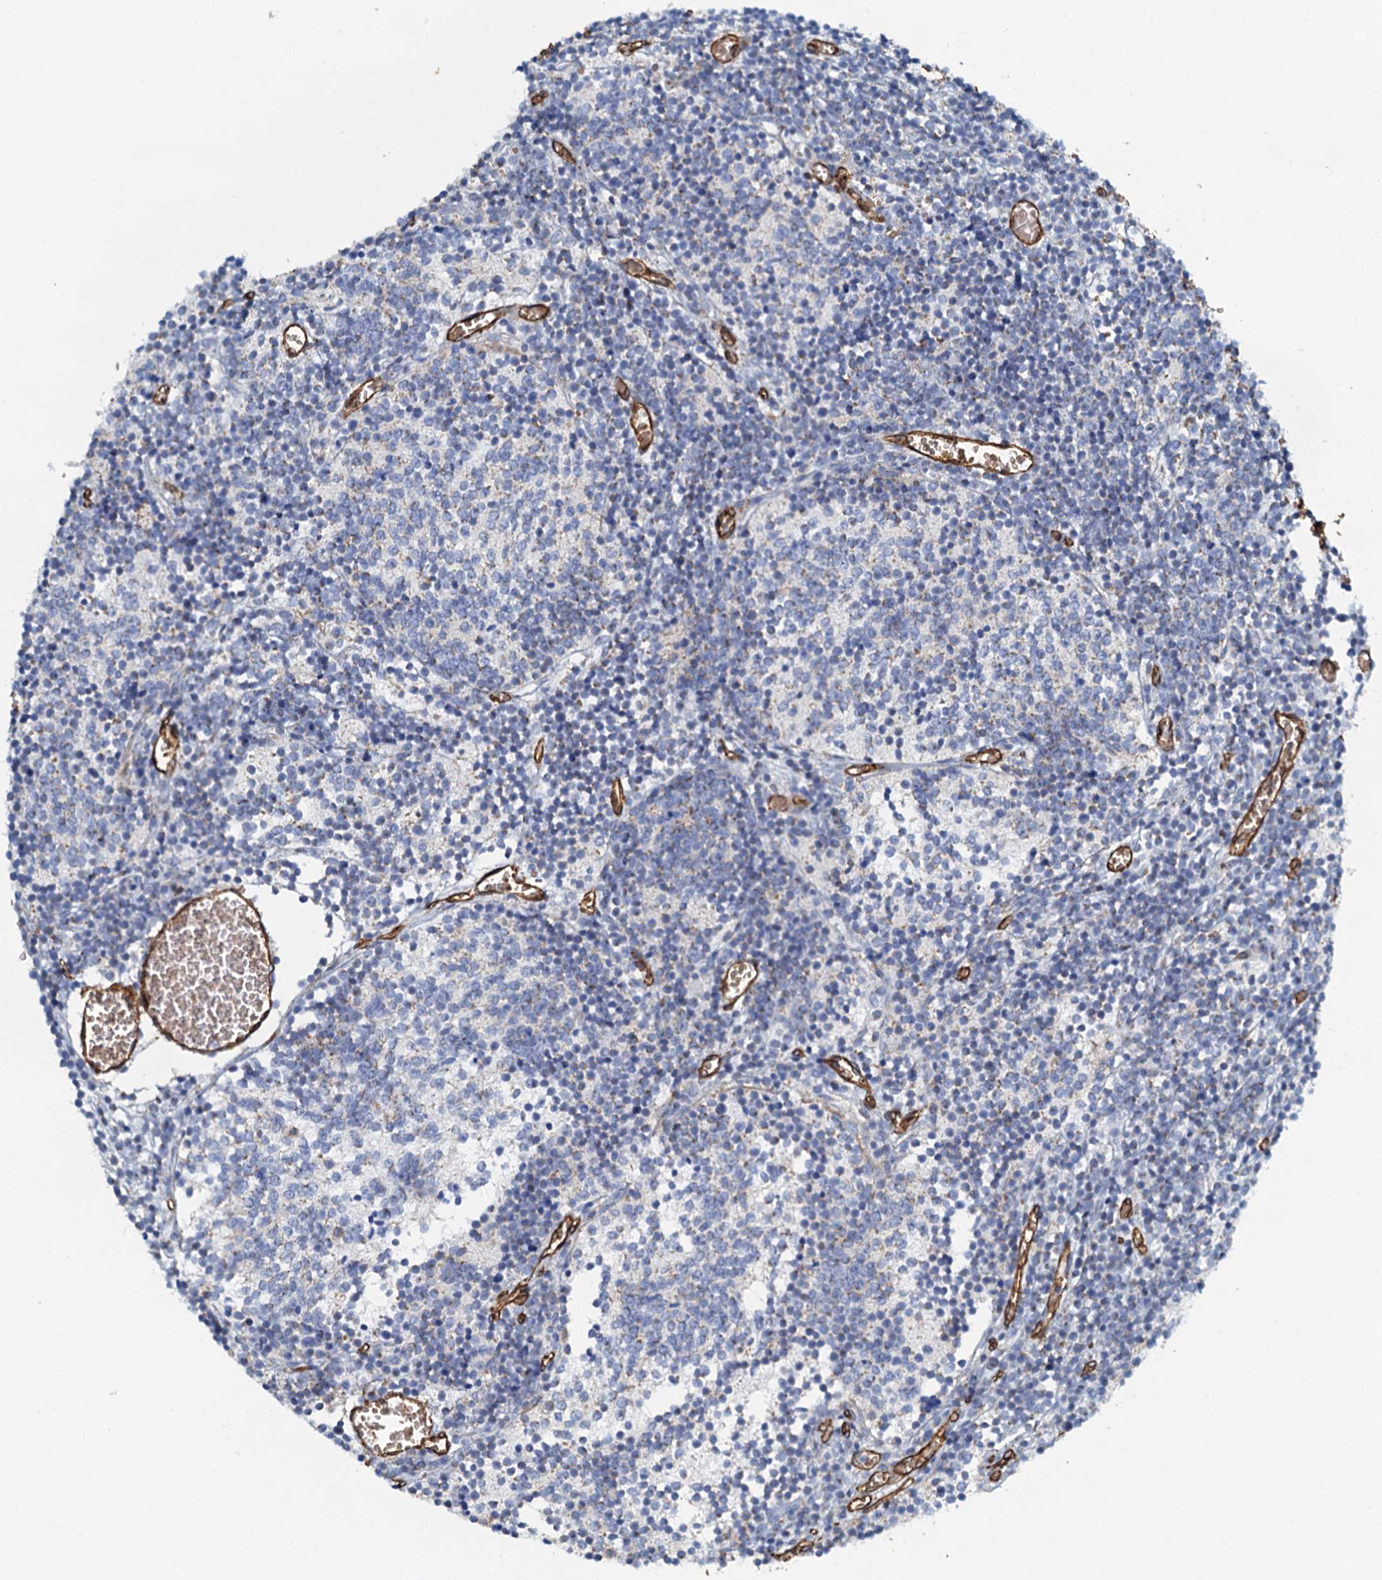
{"staining": {"intensity": "negative", "quantity": "none", "location": "none"}, "tissue": "glioma", "cell_type": "Tumor cells", "image_type": "cancer", "snomed": [{"axis": "morphology", "description": "Glioma, malignant, Low grade"}, {"axis": "topography", "description": "Brain"}], "caption": "High magnification brightfield microscopy of glioma stained with DAB (3,3'-diaminobenzidine) (brown) and counterstained with hematoxylin (blue): tumor cells show no significant positivity.", "gene": "DGKG", "patient": {"sex": "female", "age": 1}}